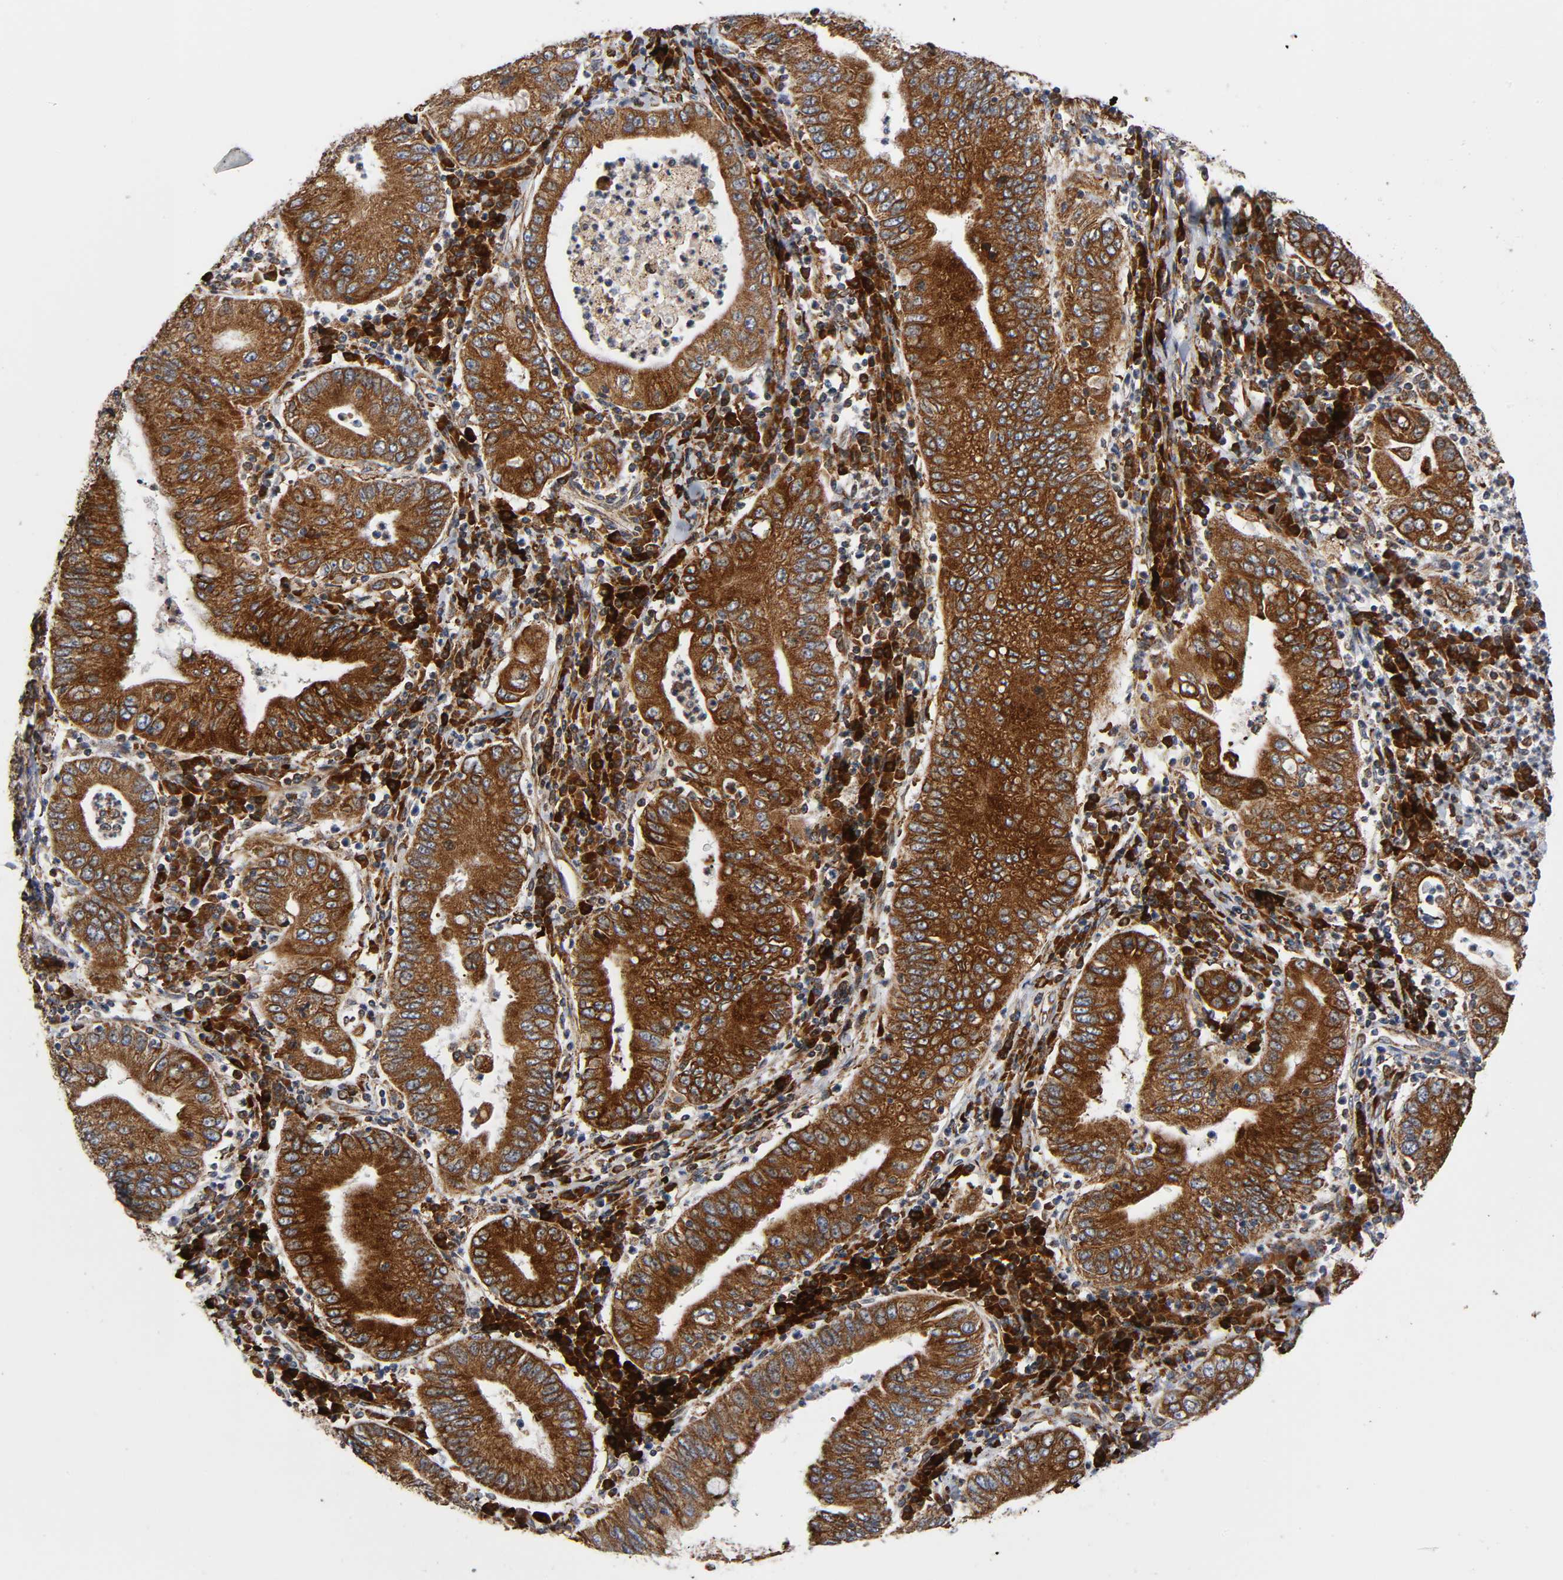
{"staining": {"intensity": "strong", "quantity": "25%-75%", "location": "cytoplasmic/membranous"}, "tissue": "stomach cancer", "cell_type": "Tumor cells", "image_type": "cancer", "snomed": [{"axis": "morphology", "description": "Normal tissue, NOS"}, {"axis": "morphology", "description": "Adenocarcinoma, NOS"}, {"axis": "topography", "description": "Esophagus"}, {"axis": "topography", "description": "Stomach, upper"}, {"axis": "topography", "description": "Peripheral nerve tissue"}], "caption": "Immunohistochemical staining of human stomach adenocarcinoma exhibits strong cytoplasmic/membranous protein staining in about 25%-75% of tumor cells. The staining was performed using DAB (3,3'-diaminobenzidine), with brown indicating positive protein expression. Nuclei are stained blue with hematoxylin.", "gene": "MAP3K1", "patient": {"sex": "male", "age": 62}}